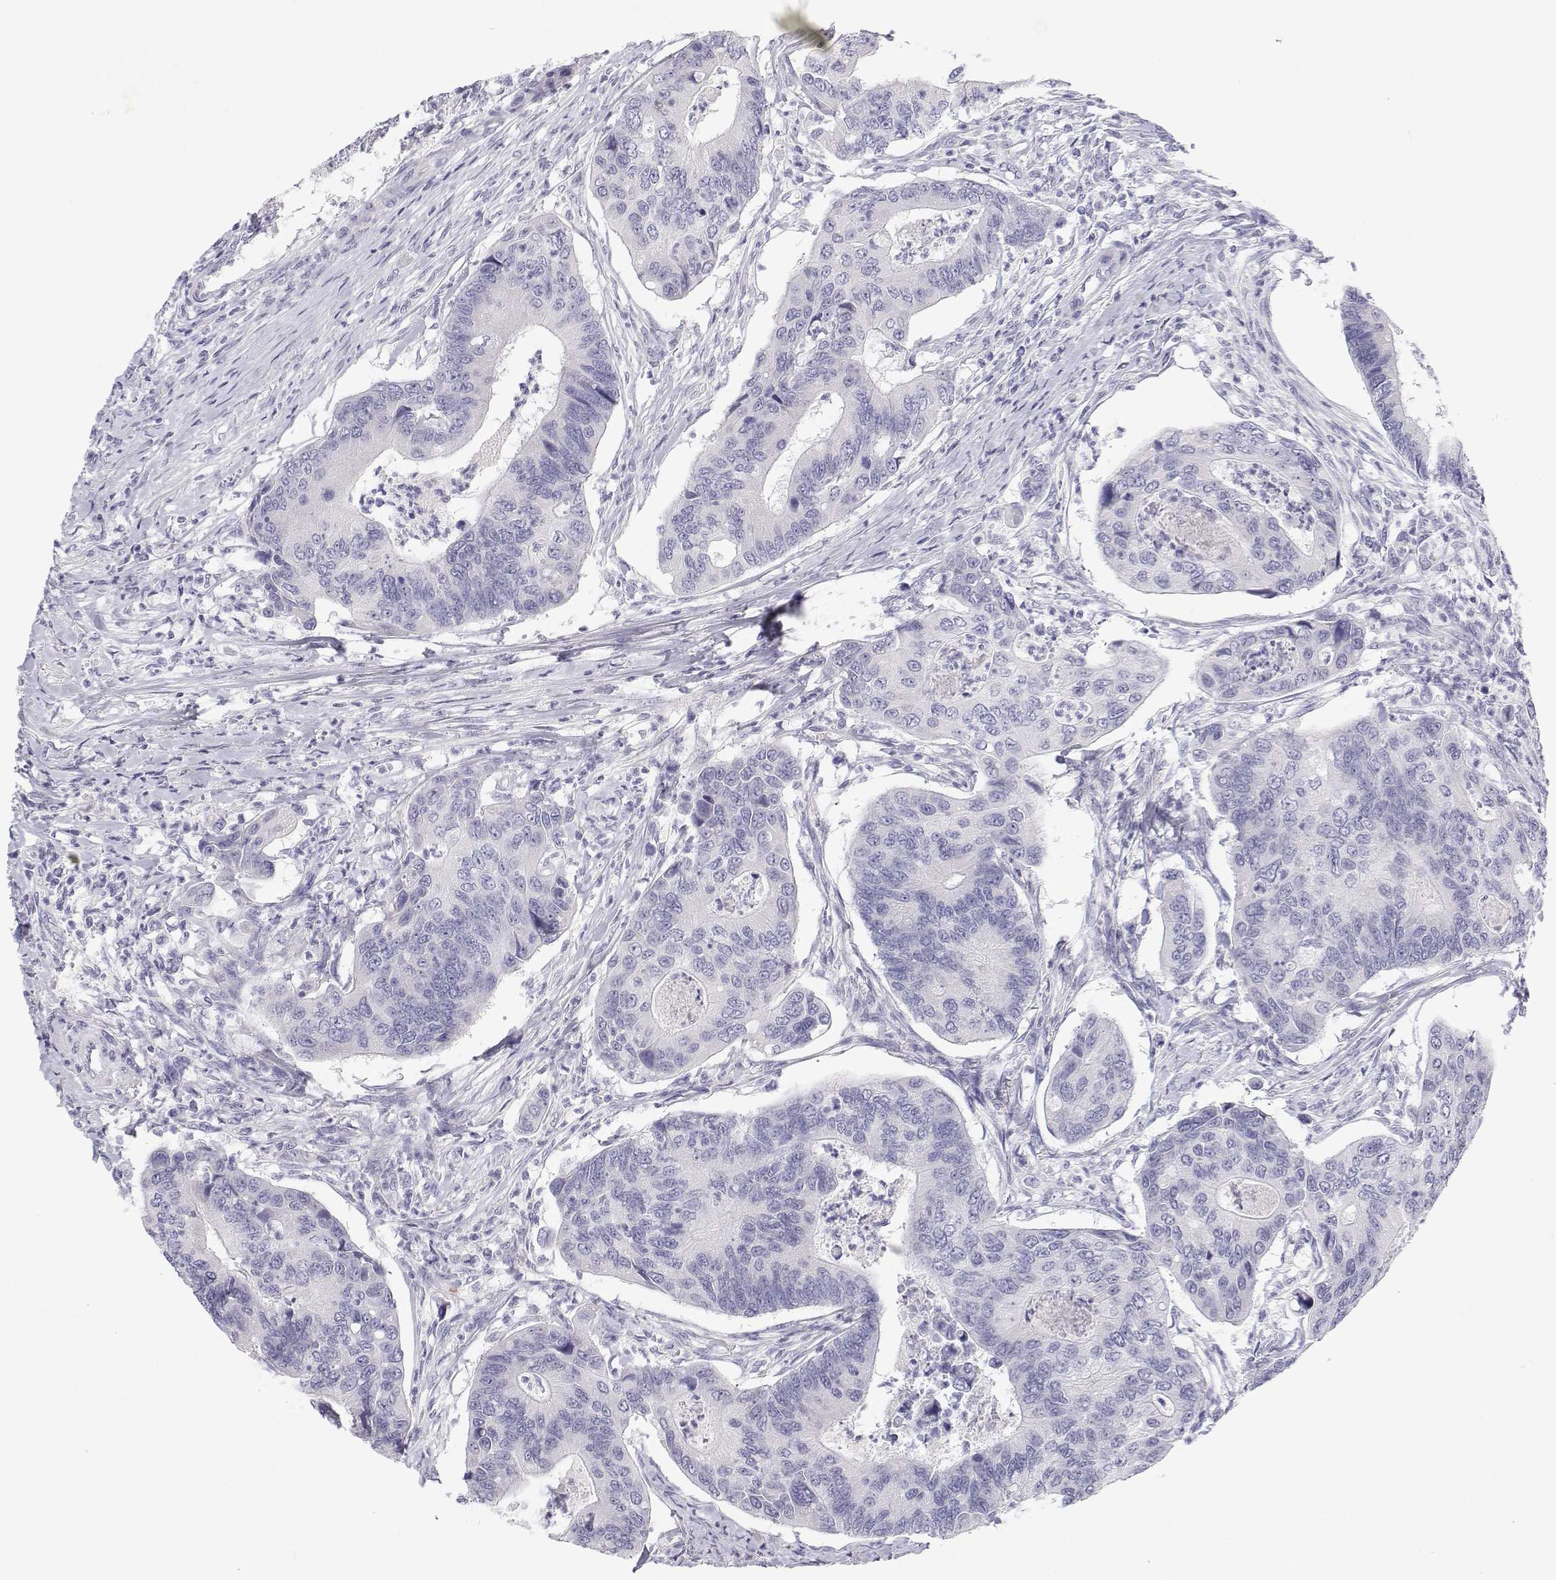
{"staining": {"intensity": "negative", "quantity": "none", "location": "none"}, "tissue": "colorectal cancer", "cell_type": "Tumor cells", "image_type": "cancer", "snomed": [{"axis": "morphology", "description": "Adenocarcinoma, NOS"}, {"axis": "topography", "description": "Colon"}], "caption": "IHC image of neoplastic tissue: human colorectal adenocarcinoma stained with DAB (3,3'-diaminobenzidine) demonstrates no significant protein staining in tumor cells. (IHC, brightfield microscopy, high magnification).", "gene": "TTN", "patient": {"sex": "female", "age": 67}}